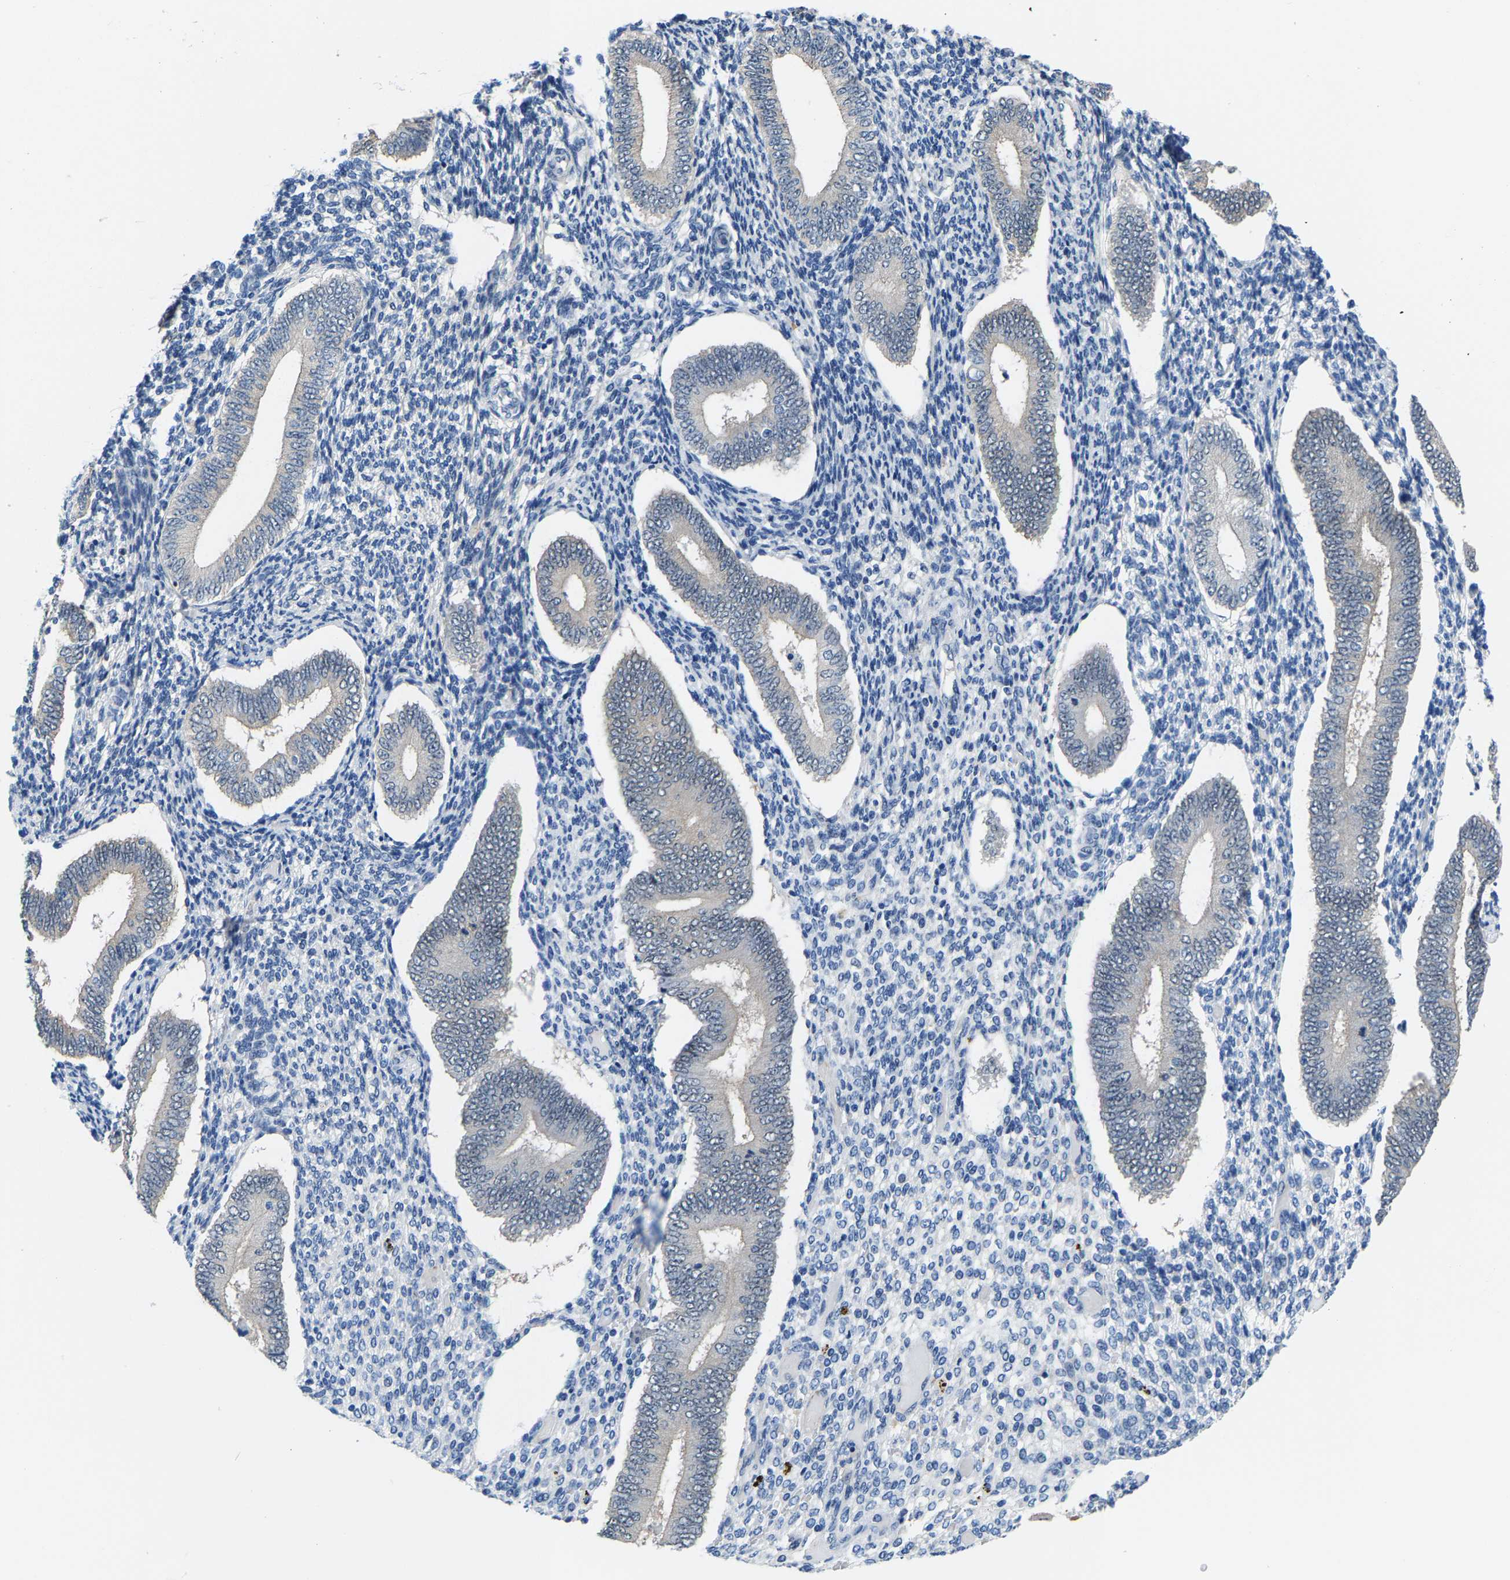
{"staining": {"intensity": "negative", "quantity": "none", "location": "none"}, "tissue": "endometrium", "cell_type": "Cells in endometrial stroma", "image_type": "normal", "snomed": [{"axis": "morphology", "description": "Normal tissue, NOS"}, {"axis": "topography", "description": "Endometrium"}], "caption": "Immunohistochemistry (IHC) micrograph of unremarkable endometrium: human endometrium stained with DAB reveals no significant protein expression in cells in endometrial stroma.", "gene": "SSH3", "patient": {"sex": "female", "age": 42}}